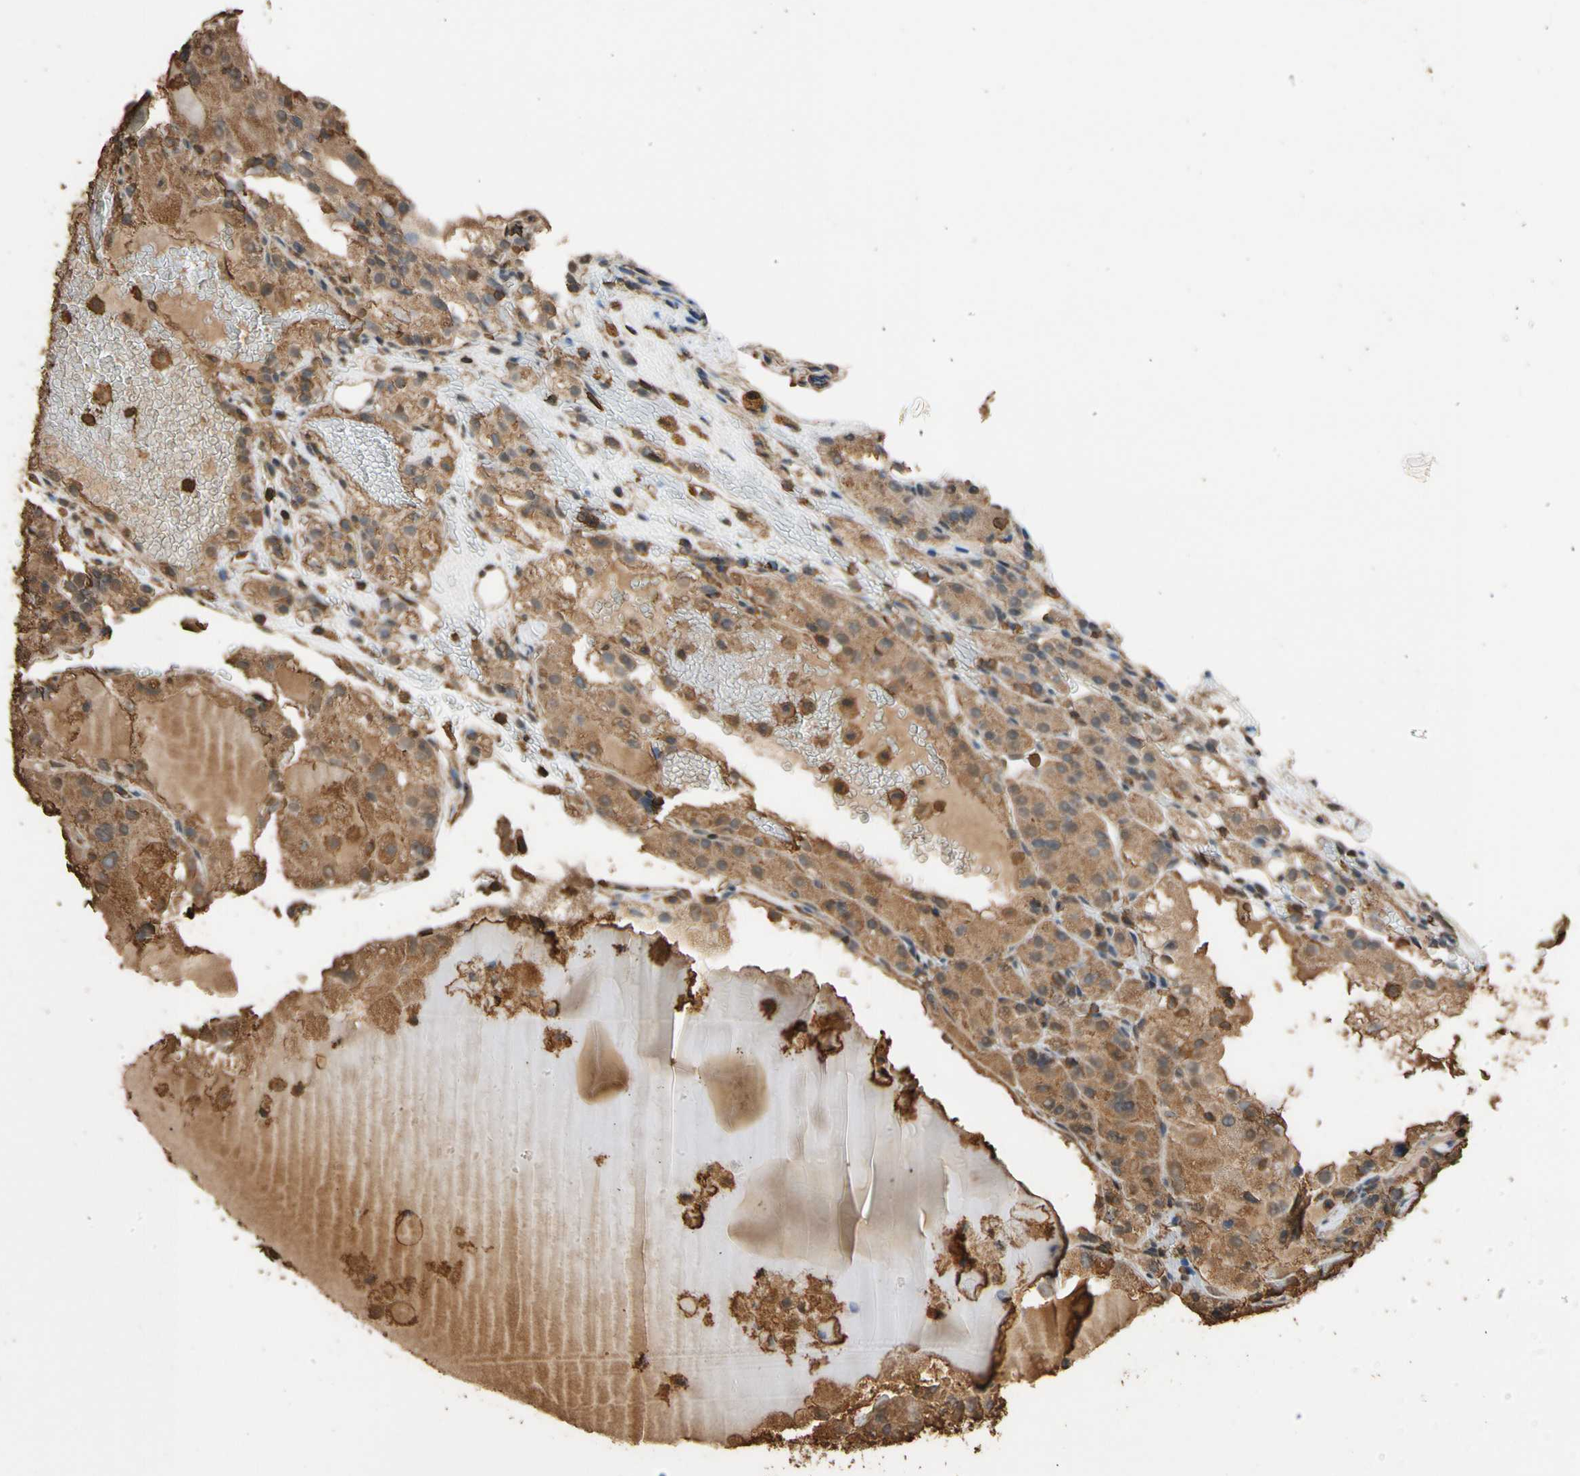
{"staining": {"intensity": "moderate", "quantity": ">75%", "location": "cytoplasmic/membranous"}, "tissue": "renal cancer", "cell_type": "Tumor cells", "image_type": "cancer", "snomed": [{"axis": "morphology", "description": "Normal tissue, NOS"}, {"axis": "morphology", "description": "Adenocarcinoma, NOS"}, {"axis": "topography", "description": "Kidney"}], "caption": "Renal cancer (adenocarcinoma) stained with DAB (3,3'-diaminobenzidine) IHC exhibits medium levels of moderate cytoplasmic/membranous staining in about >75% of tumor cells.", "gene": "TNFSF13B", "patient": {"sex": "male", "age": 61}}